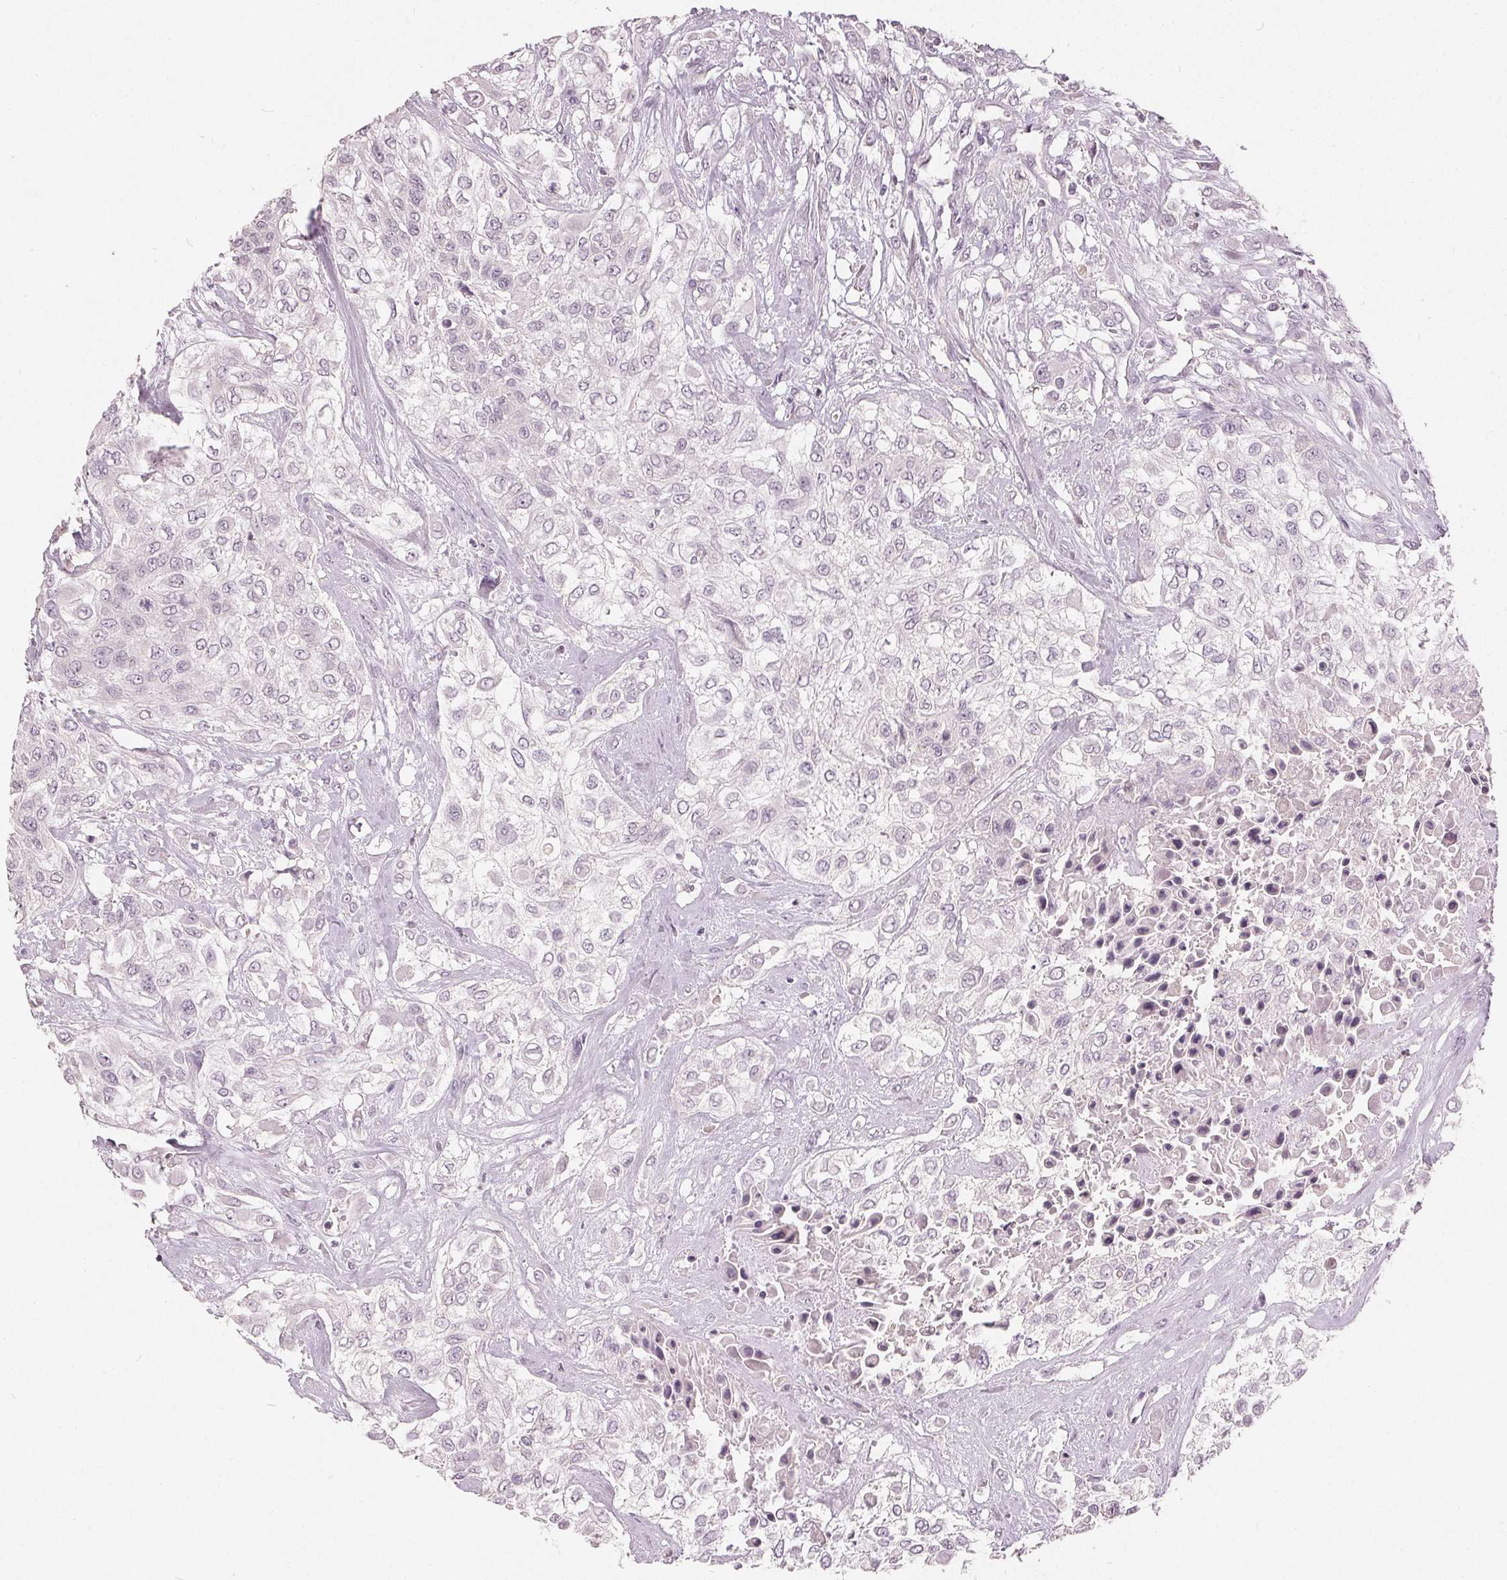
{"staining": {"intensity": "negative", "quantity": "none", "location": "none"}, "tissue": "urothelial cancer", "cell_type": "Tumor cells", "image_type": "cancer", "snomed": [{"axis": "morphology", "description": "Urothelial carcinoma, High grade"}, {"axis": "topography", "description": "Urinary bladder"}], "caption": "DAB immunohistochemical staining of human urothelial carcinoma (high-grade) shows no significant staining in tumor cells.", "gene": "TRIM60", "patient": {"sex": "male", "age": 57}}